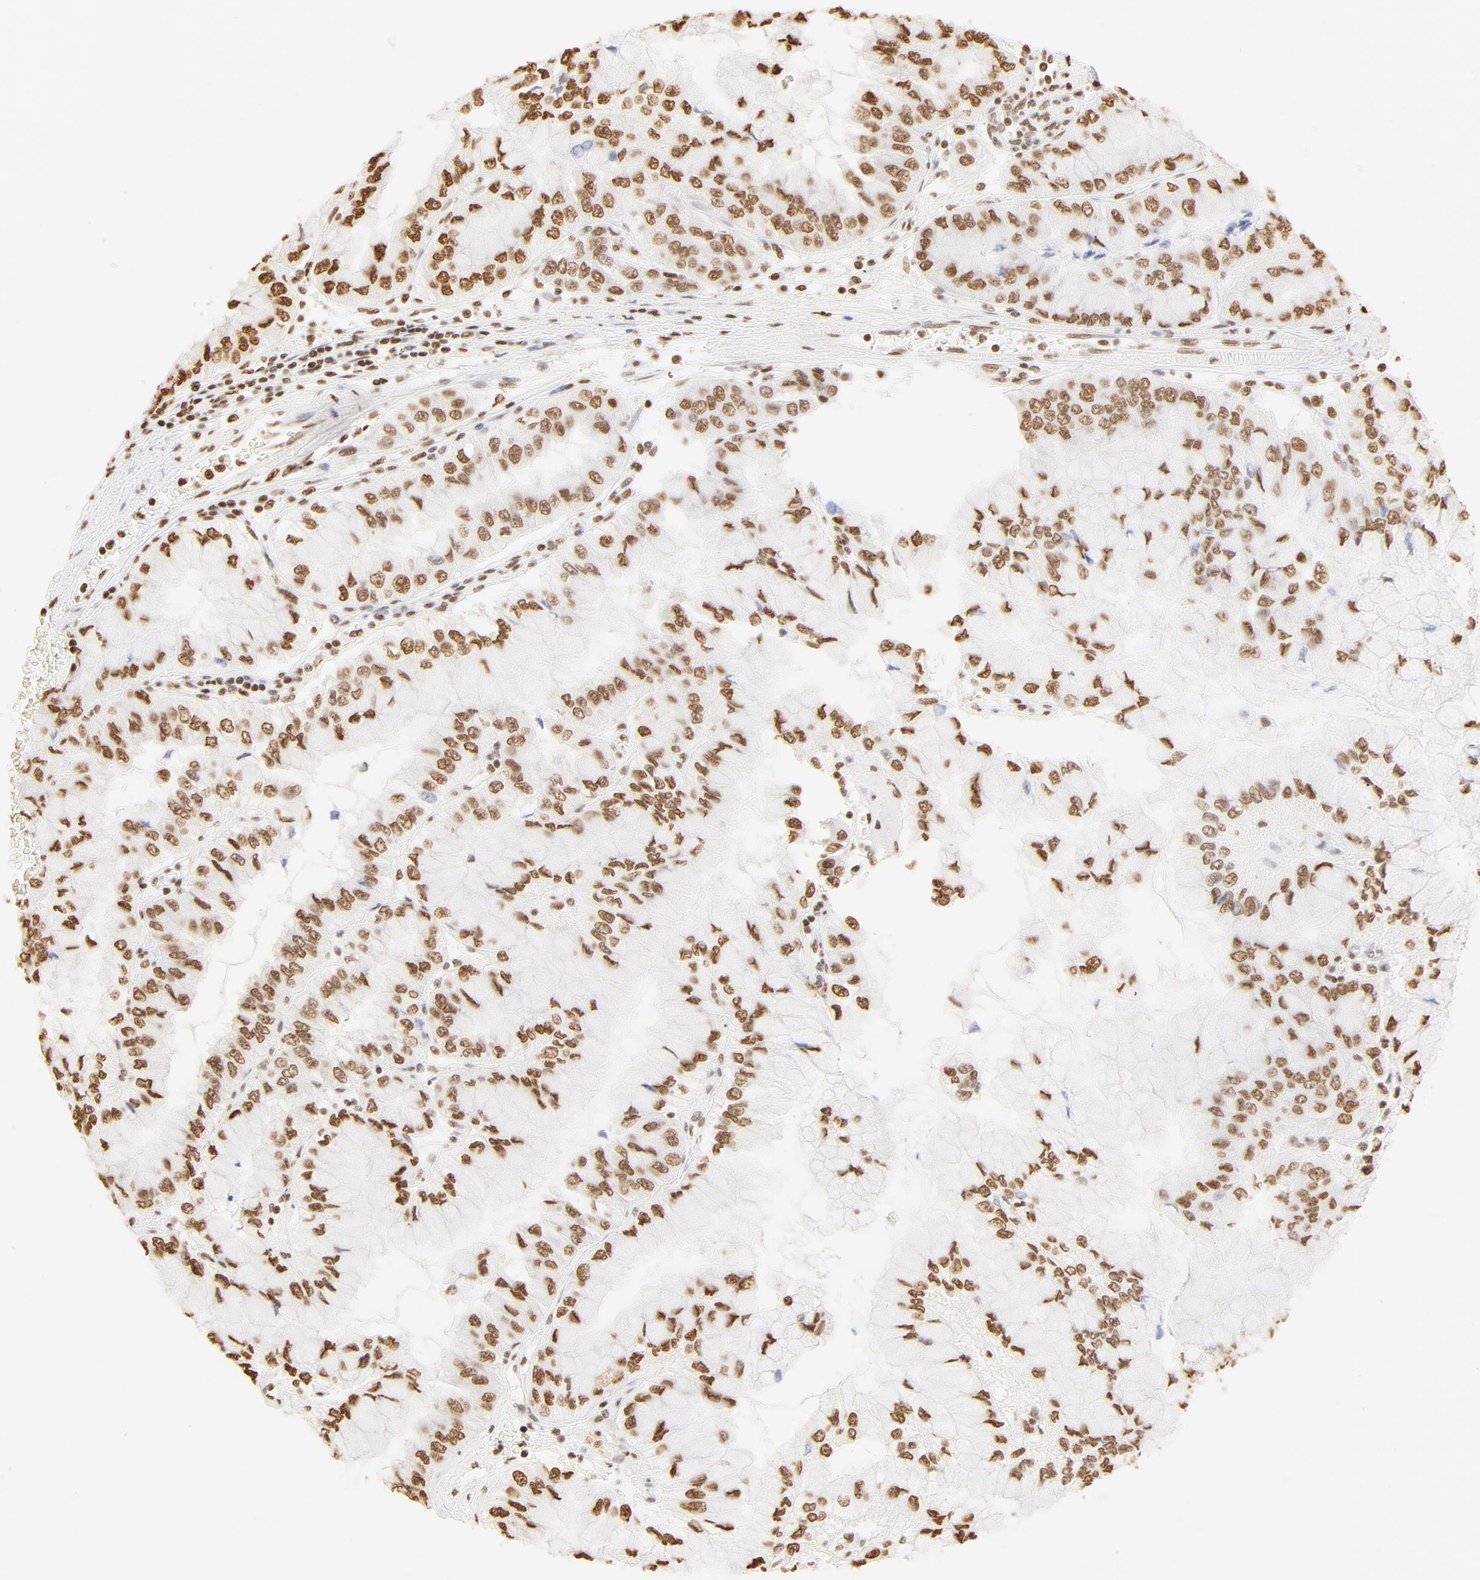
{"staining": {"intensity": "weak", "quantity": ">75%", "location": "cytoplasmic/membranous,nuclear"}, "tissue": "liver cancer", "cell_type": "Tumor cells", "image_type": "cancer", "snomed": [{"axis": "morphology", "description": "Cholangiocarcinoma"}, {"axis": "topography", "description": "Liver"}], "caption": "Immunohistochemistry micrograph of neoplastic tissue: liver cancer (cholangiocarcinoma) stained using immunohistochemistry (IHC) displays low levels of weak protein expression localized specifically in the cytoplasmic/membranous and nuclear of tumor cells, appearing as a cytoplasmic/membranous and nuclear brown color.", "gene": "ZNF540", "patient": {"sex": "female", "age": 79}}